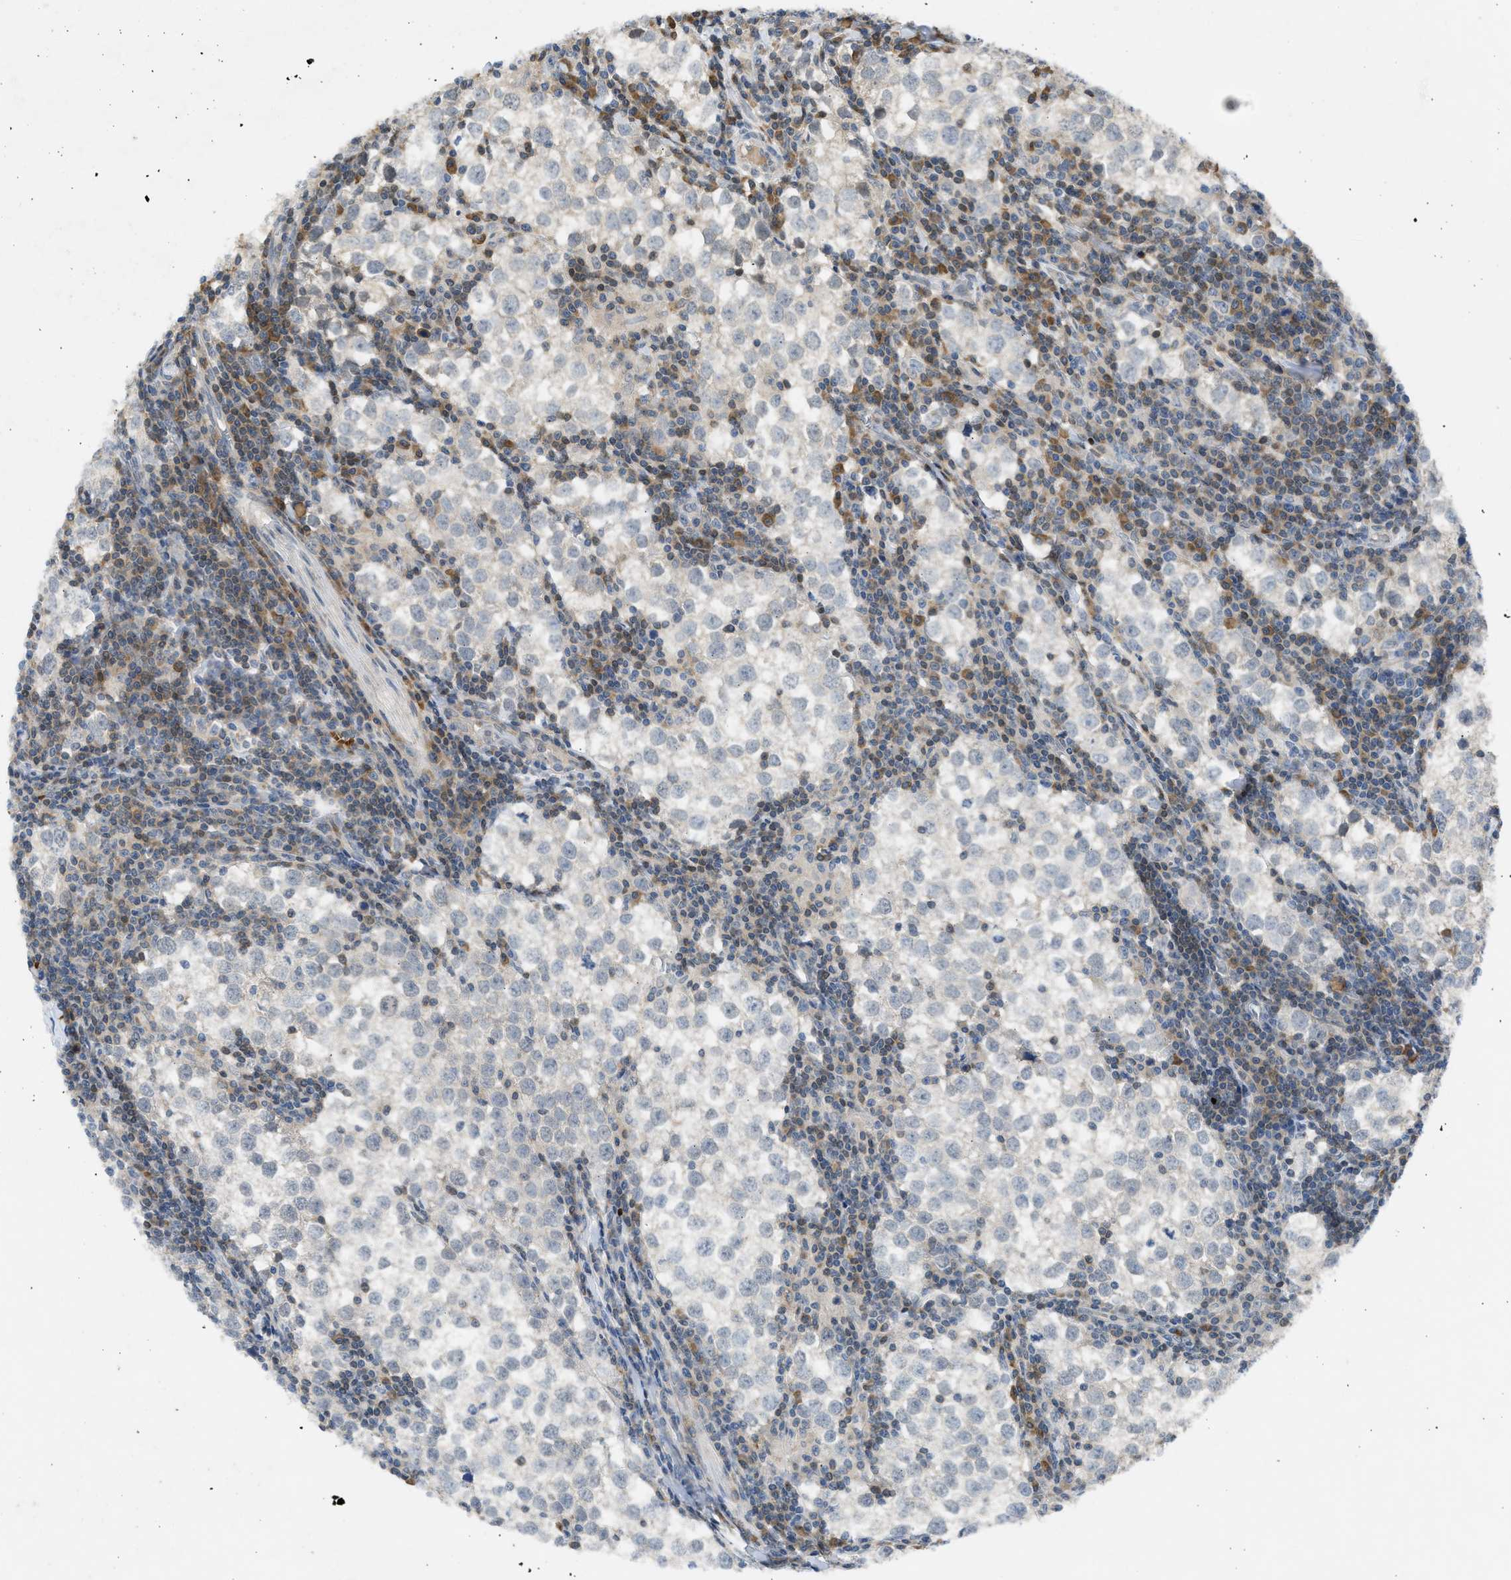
{"staining": {"intensity": "negative", "quantity": "none", "location": "none"}, "tissue": "testis cancer", "cell_type": "Tumor cells", "image_type": "cancer", "snomed": [{"axis": "morphology", "description": "Seminoma, NOS"}, {"axis": "morphology", "description": "Carcinoma, Embryonal, NOS"}, {"axis": "topography", "description": "Testis"}], "caption": "Tumor cells show no significant protein expression in testis cancer (embryonal carcinoma).", "gene": "MAPK7", "patient": {"sex": "male", "age": 36}}